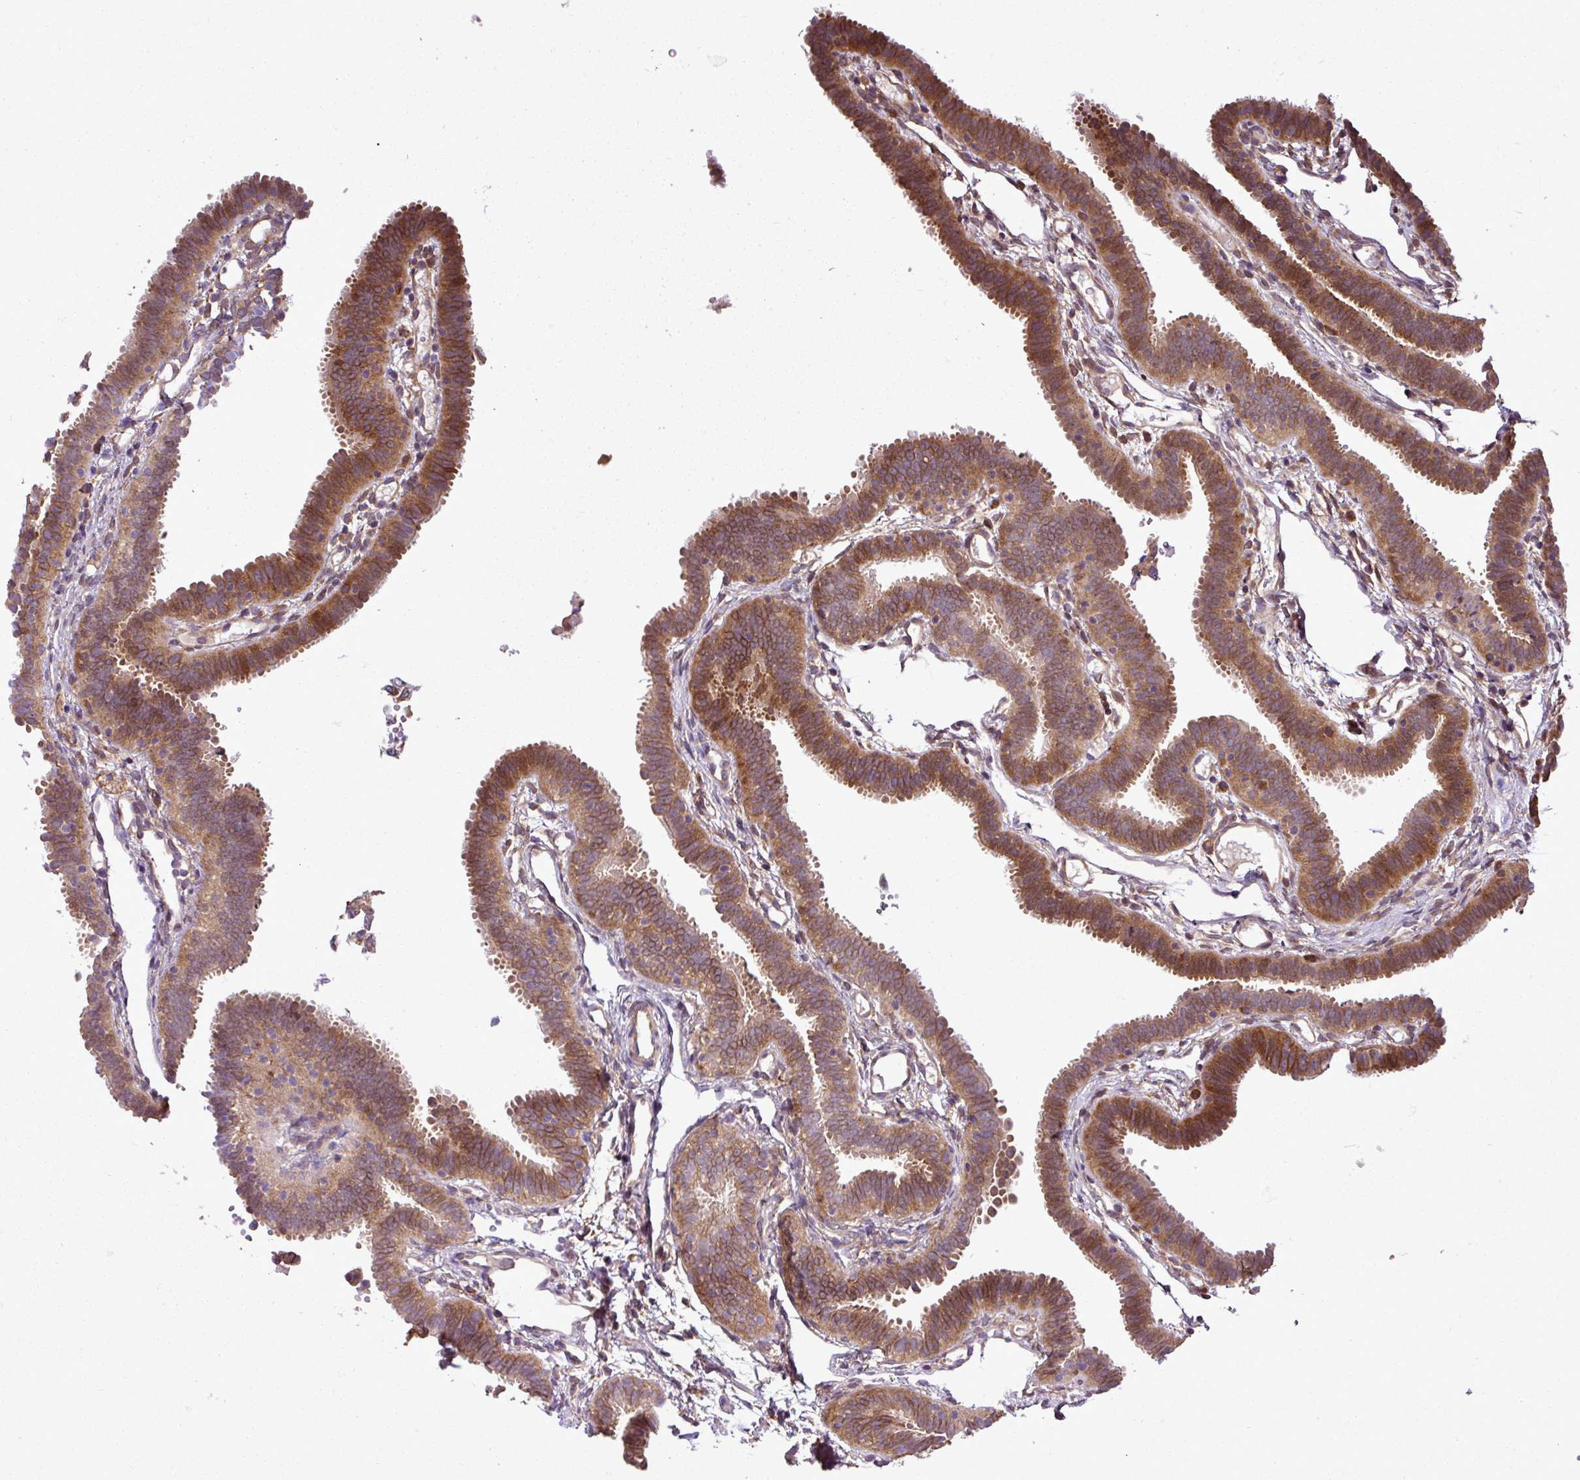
{"staining": {"intensity": "moderate", "quantity": ">75%", "location": "cytoplasmic/membranous"}, "tissue": "fallopian tube", "cell_type": "Glandular cells", "image_type": "normal", "snomed": [{"axis": "morphology", "description": "Normal tissue, NOS"}, {"axis": "topography", "description": "Fallopian tube"}], "caption": "The histopathology image reveals staining of unremarkable fallopian tube, revealing moderate cytoplasmic/membranous protein staining (brown color) within glandular cells. Immunohistochemistry stains the protein of interest in brown and the nuclei are stained blue.", "gene": "DLGAP4", "patient": {"sex": "female", "age": 37}}